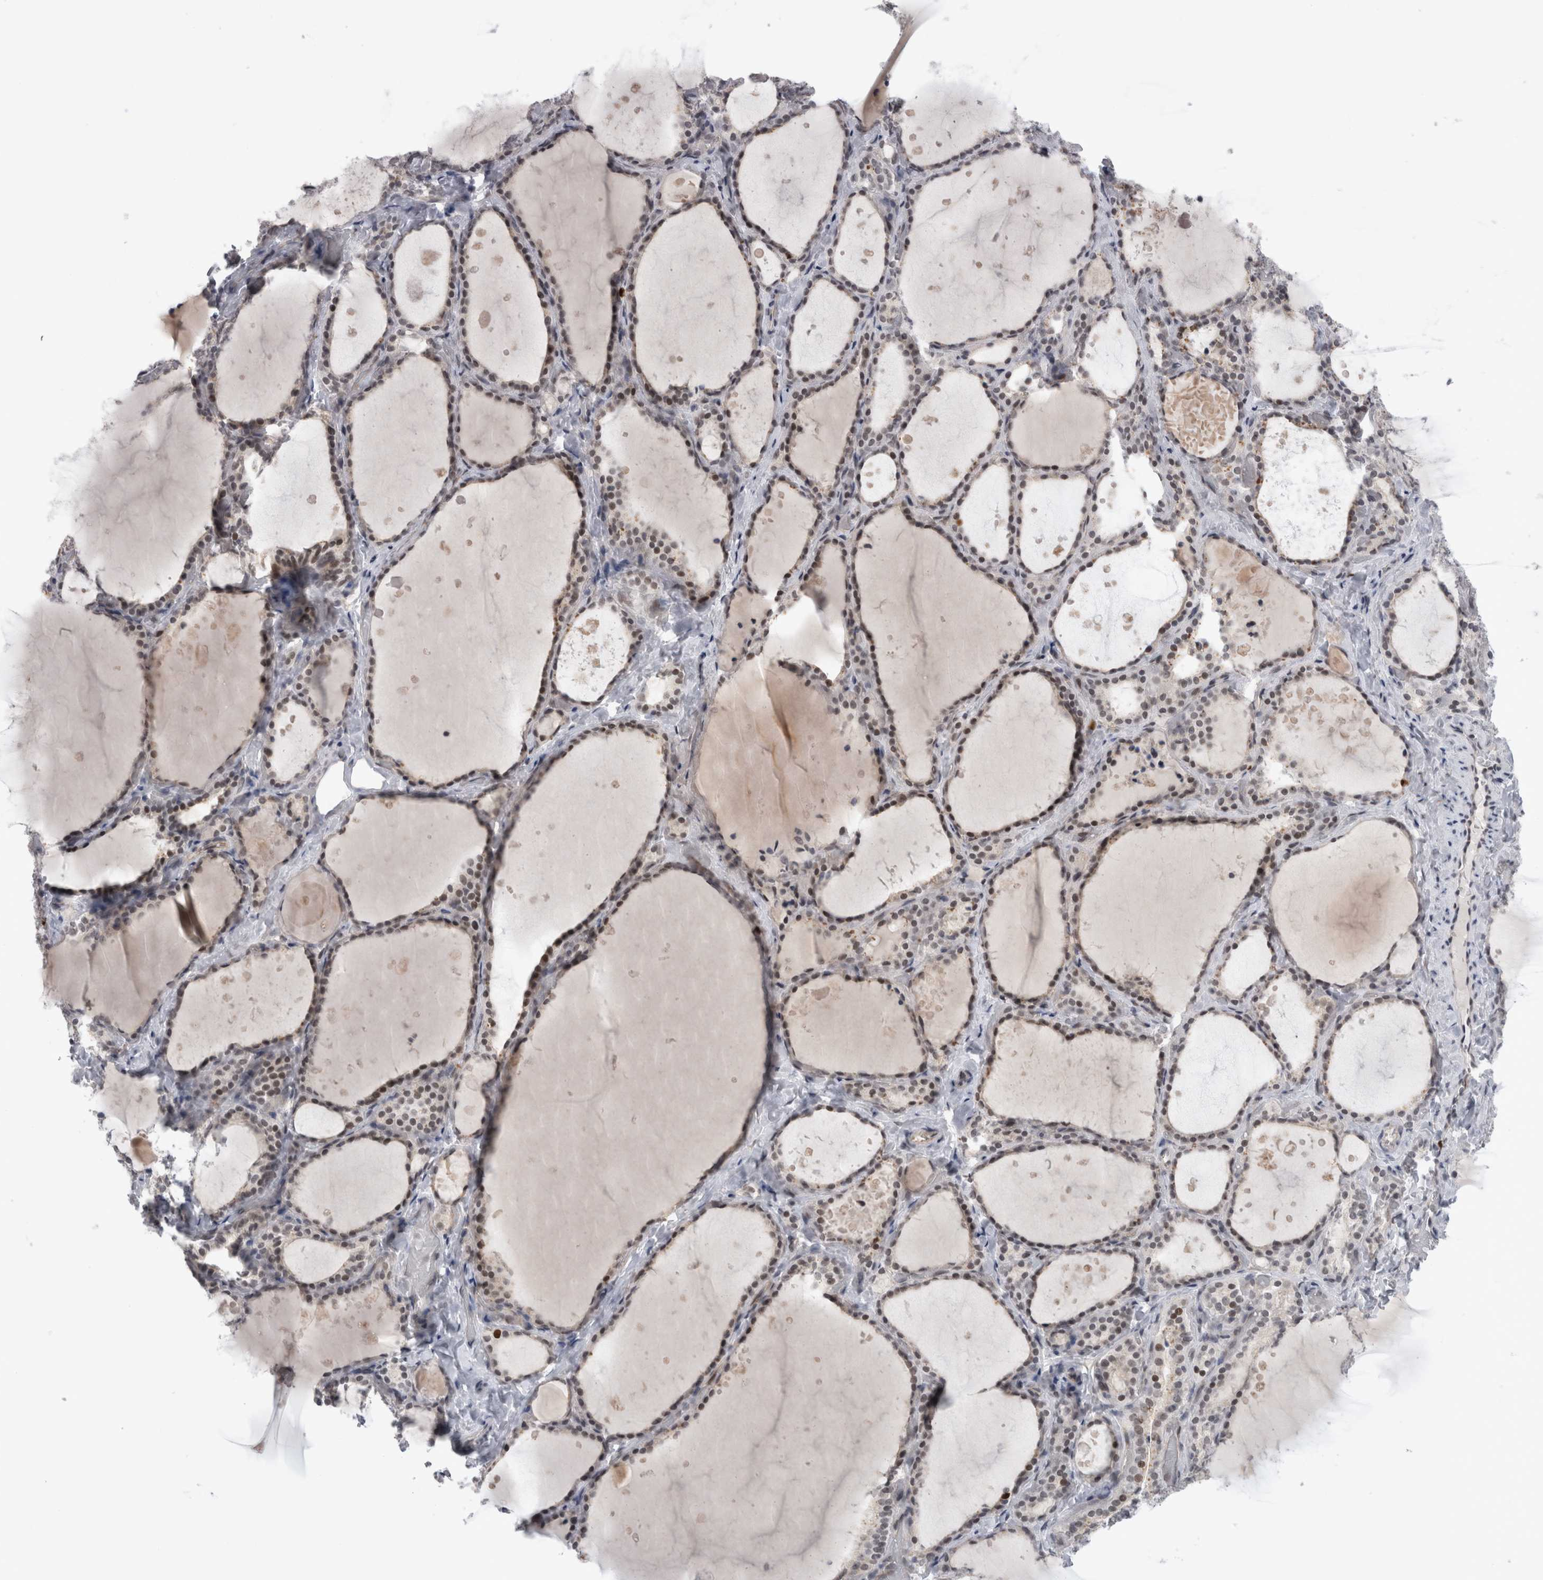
{"staining": {"intensity": "weak", "quantity": "25%-75%", "location": "nuclear"}, "tissue": "thyroid gland", "cell_type": "Glandular cells", "image_type": "normal", "snomed": [{"axis": "morphology", "description": "Normal tissue, NOS"}, {"axis": "topography", "description": "Thyroid gland"}], "caption": "A micrograph of thyroid gland stained for a protein exhibits weak nuclear brown staining in glandular cells. The staining was performed using DAB (3,3'-diaminobenzidine), with brown indicating positive protein expression. Nuclei are stained blue with hematoxylin.", "gene": "KIF18B", "patient": {"sex": "female", "age": 44}}